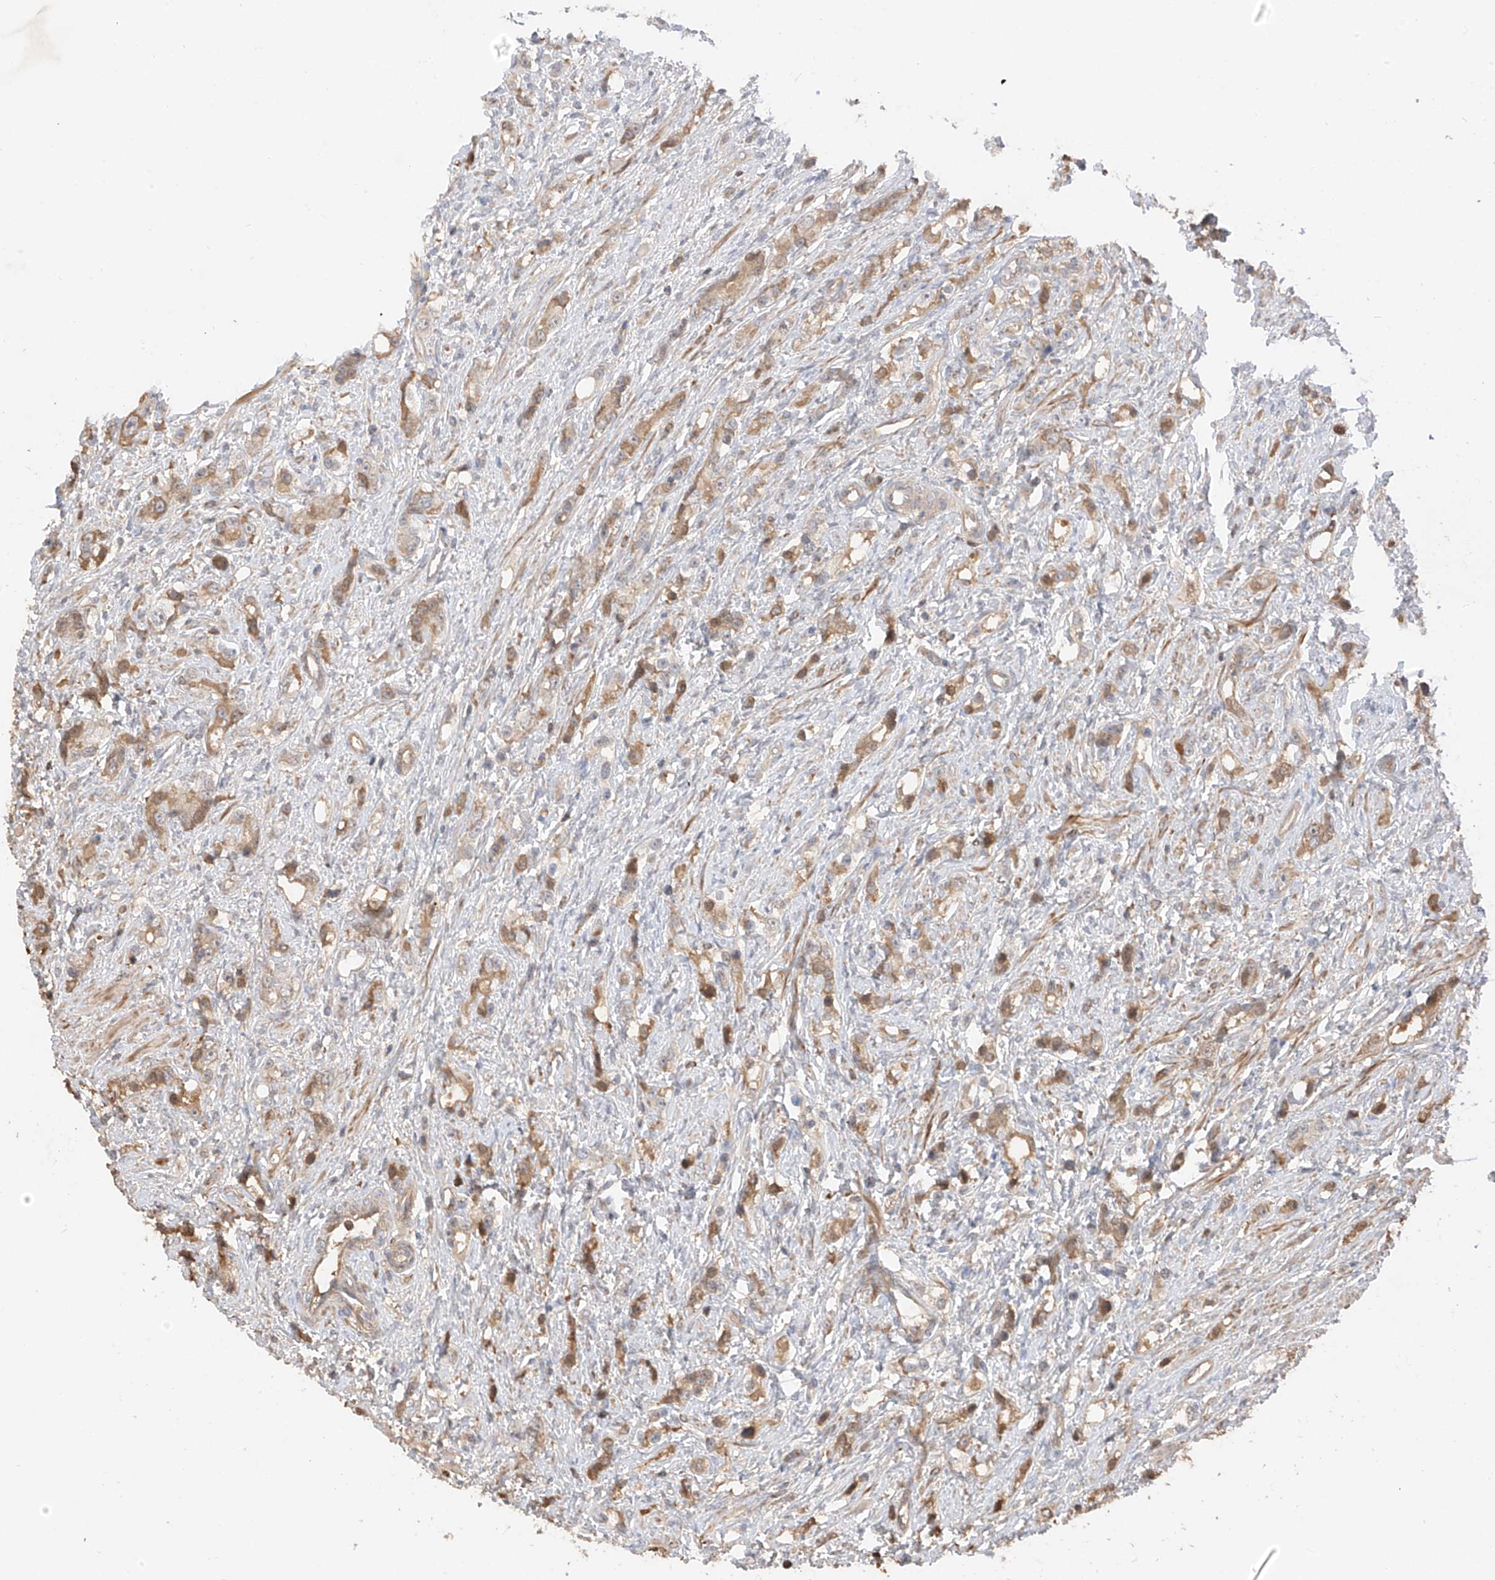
{"staining": {"intensity": "moderate", "quantity": ">75%", "location": "cytoplasmic/membranous"}, "tissue": "prostate cancer", "cell_type": "Tumor cells", "image_type": "cancer", "snomed": [{"axis": "morphology", "description": "Adenocarcinoma, High grade"}, {"axis": "topography", "description": "Prostate"}], "caption": "Immunohistochemistry (IHC) of high-grade adenocarcinoma (prostate) exhibits medium levels of moderate cytoplasmic/membranous expression in approximately >75% of tumor cells.", "gene": "CACNA2D4", "patient": {"sex": "male", "age": 63}}